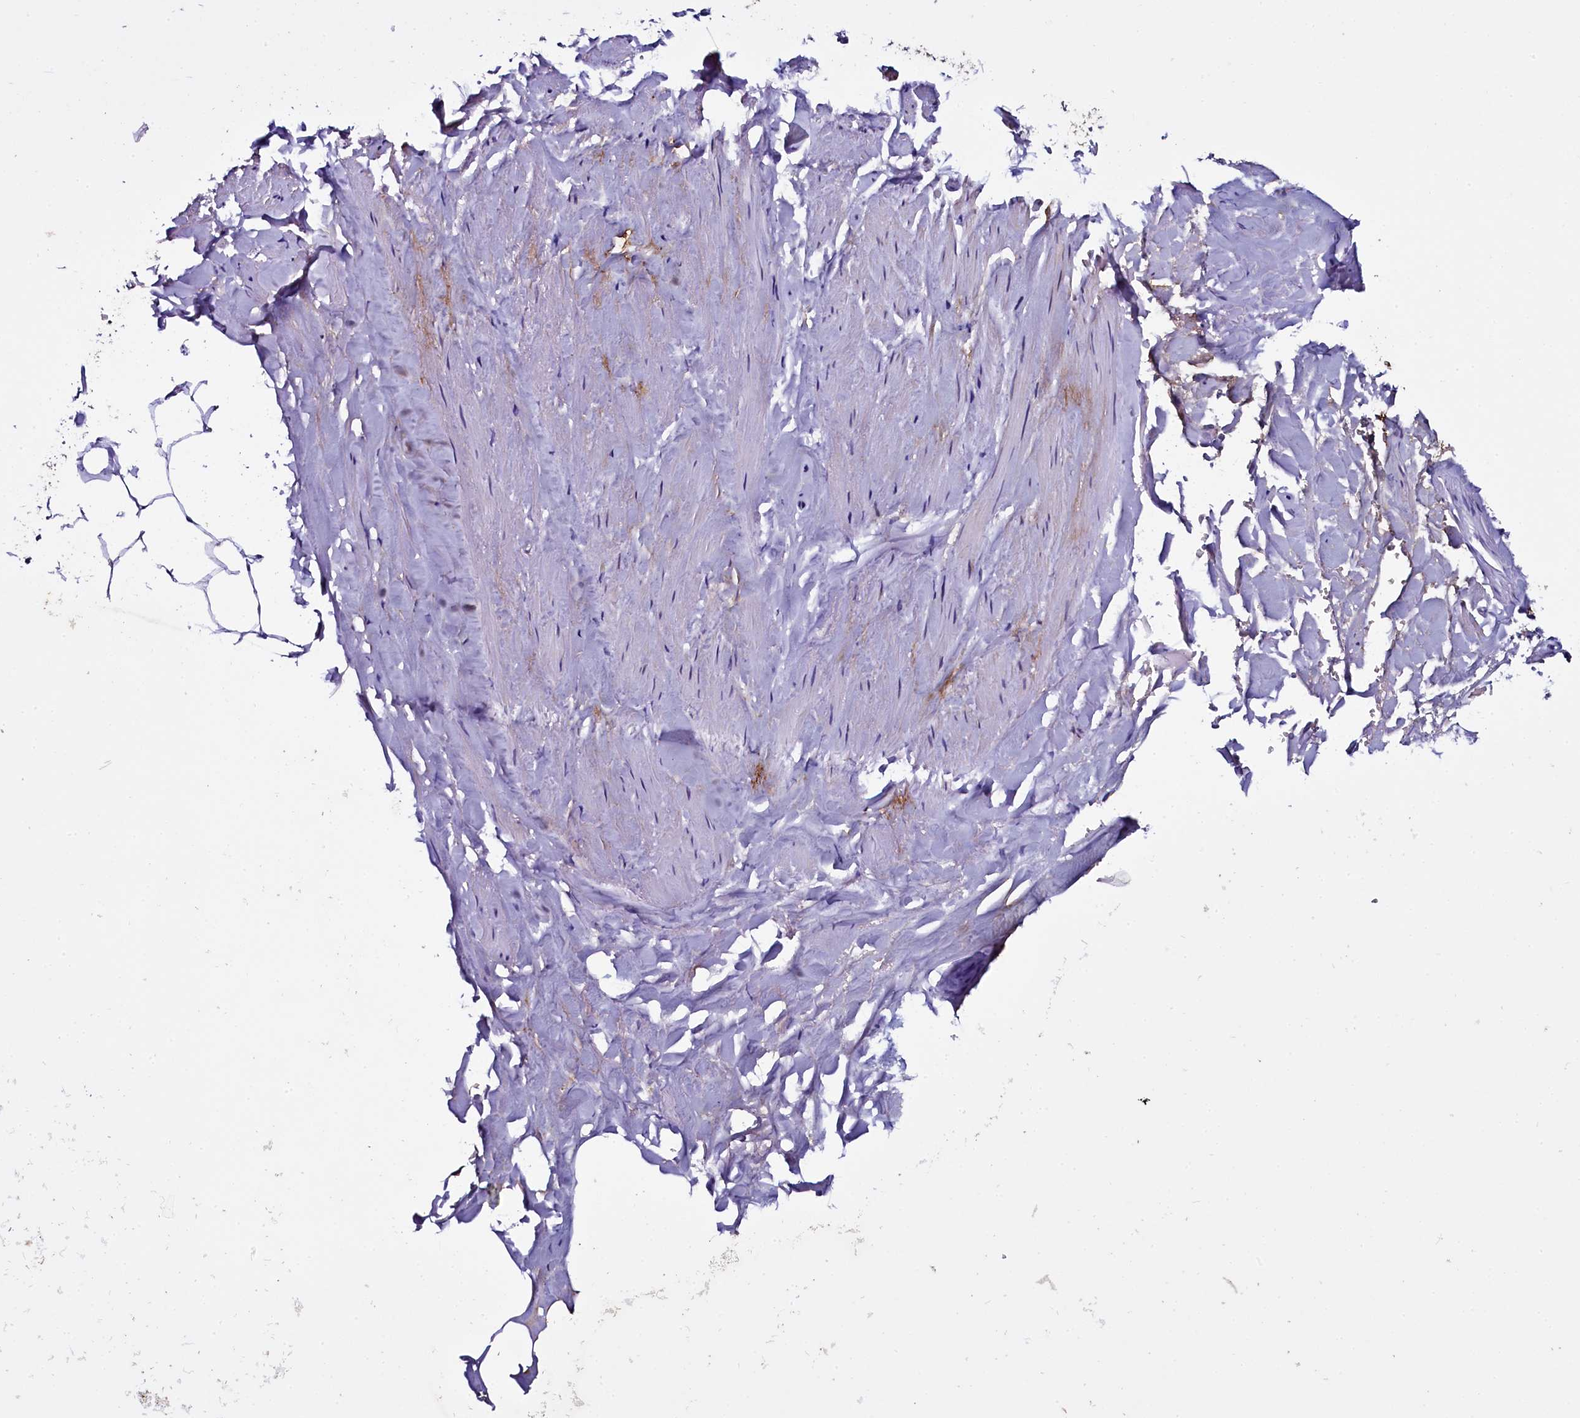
{"staining": {"intensity": "negative", "quantity": "none", "location": "none"}, "tissue": "adipose tissue", "cell_type": "Adipocytes", "image_type": "normal", "snomed": [{"axis": "morphology", "description": "Normal tissue, NOS"}, {"axis": "morphology", "description": "Adenocarcinoma, Low grade"}, {"axis": "topography", "description": "Prostate"}, {"axis": "topography", "description": "Peripheral nerve tissue"}], "caption": "Adipocytes show no significant protein positivity in normal adipose tissue. (Brightfield microscopy of DAB immunohistochemistry (IHC) at high magnification).", "gene": "NAA80", "patient": {"sex": "male", "age": 63}}